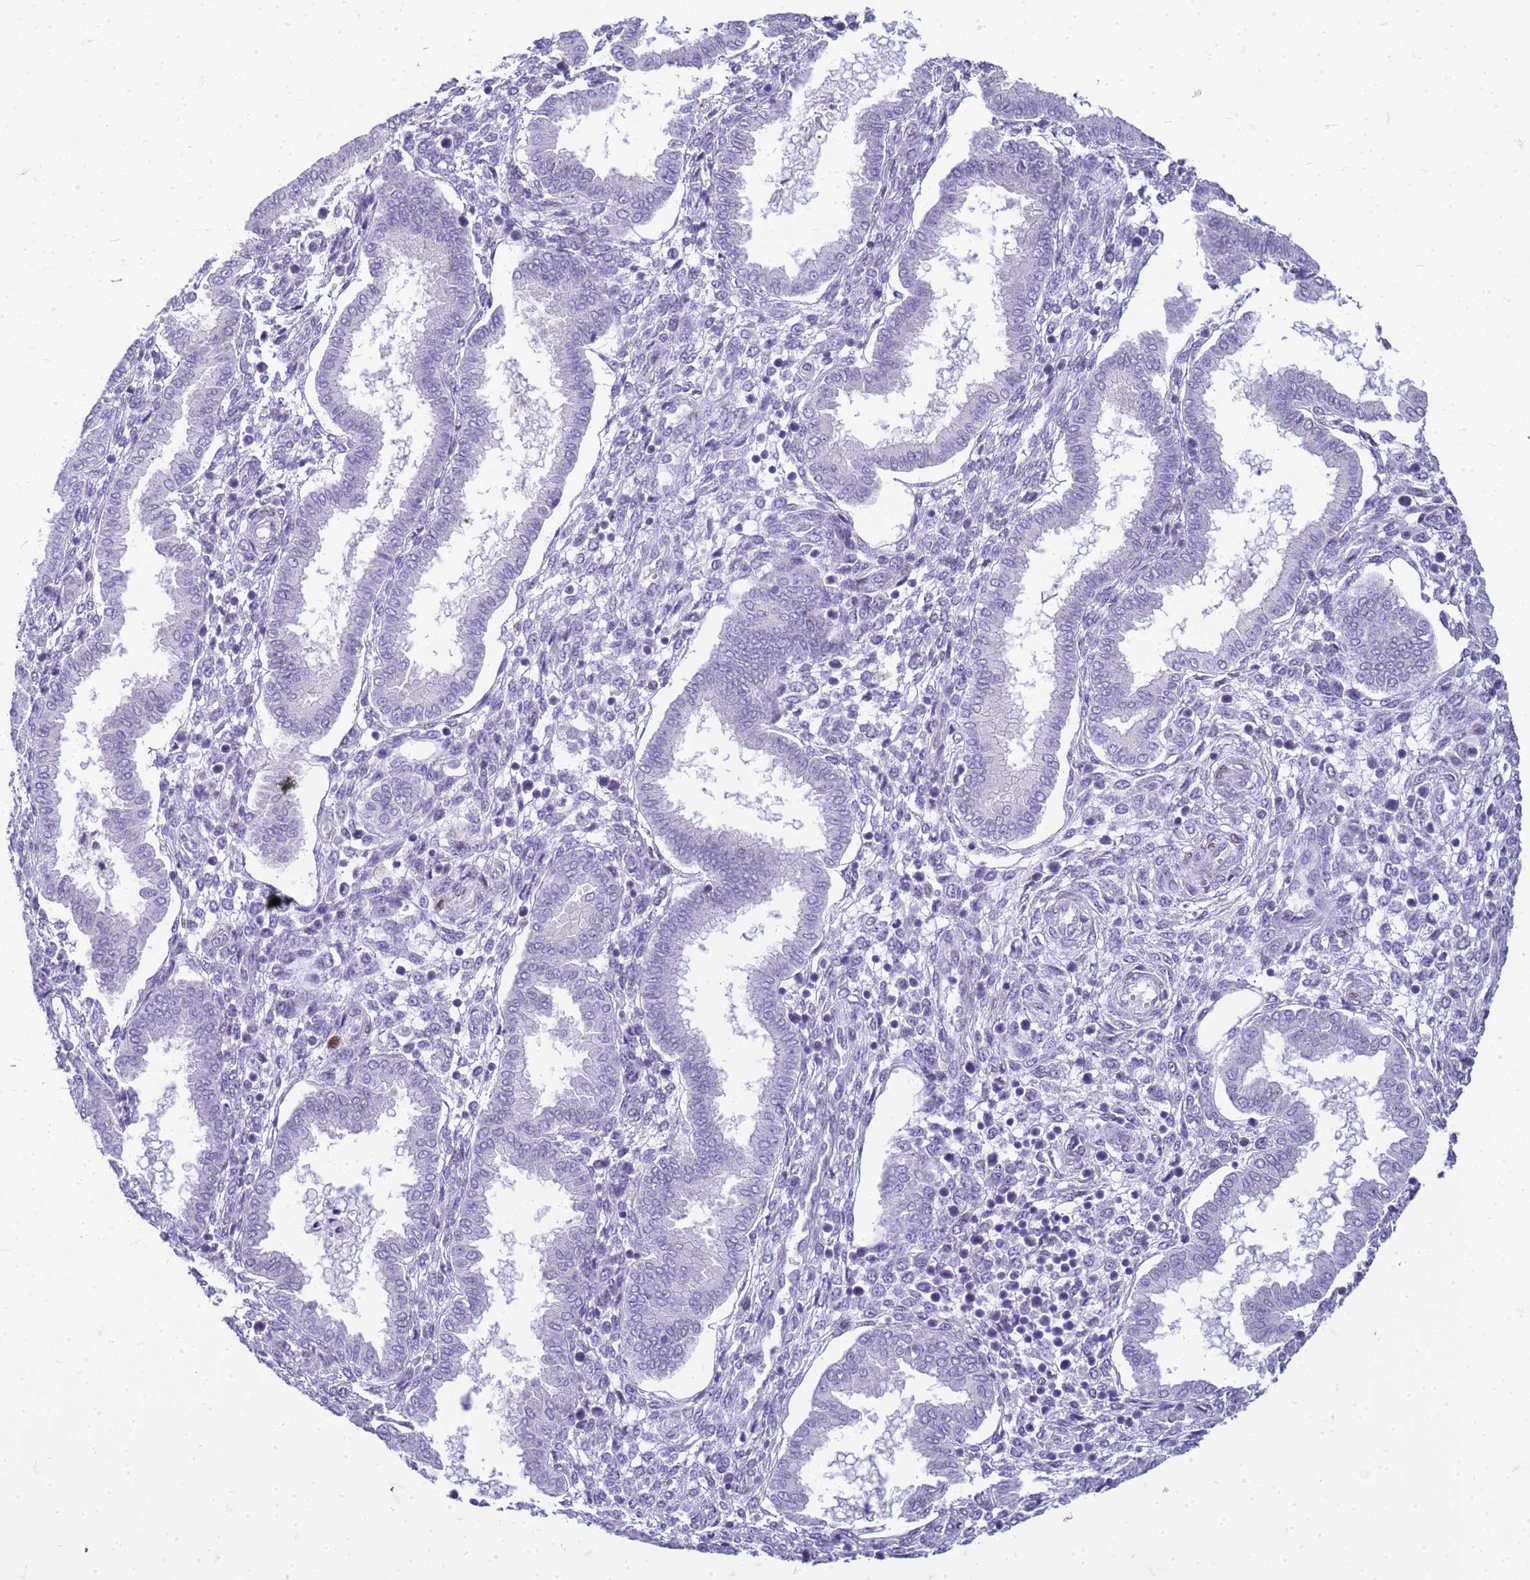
{"staining": {"intensity": "negative", "quantity": "none", "location": "none"}, "tissue": "endometrium", "cell_type": "Cells in endometrial stroma", "image_type": "normal", "snomed": [{"axis": "morphology", "description": "Normal tissue, NOS"}, {"axis": "topography", "description": "Endometrium"}], "caption": "Endometrium stained for a protein using immunohistochemistry exhibits no staining cells in endometrial stroma.", "gene": "CFAP100", "patient": {"sex": "female", "age": 24}}